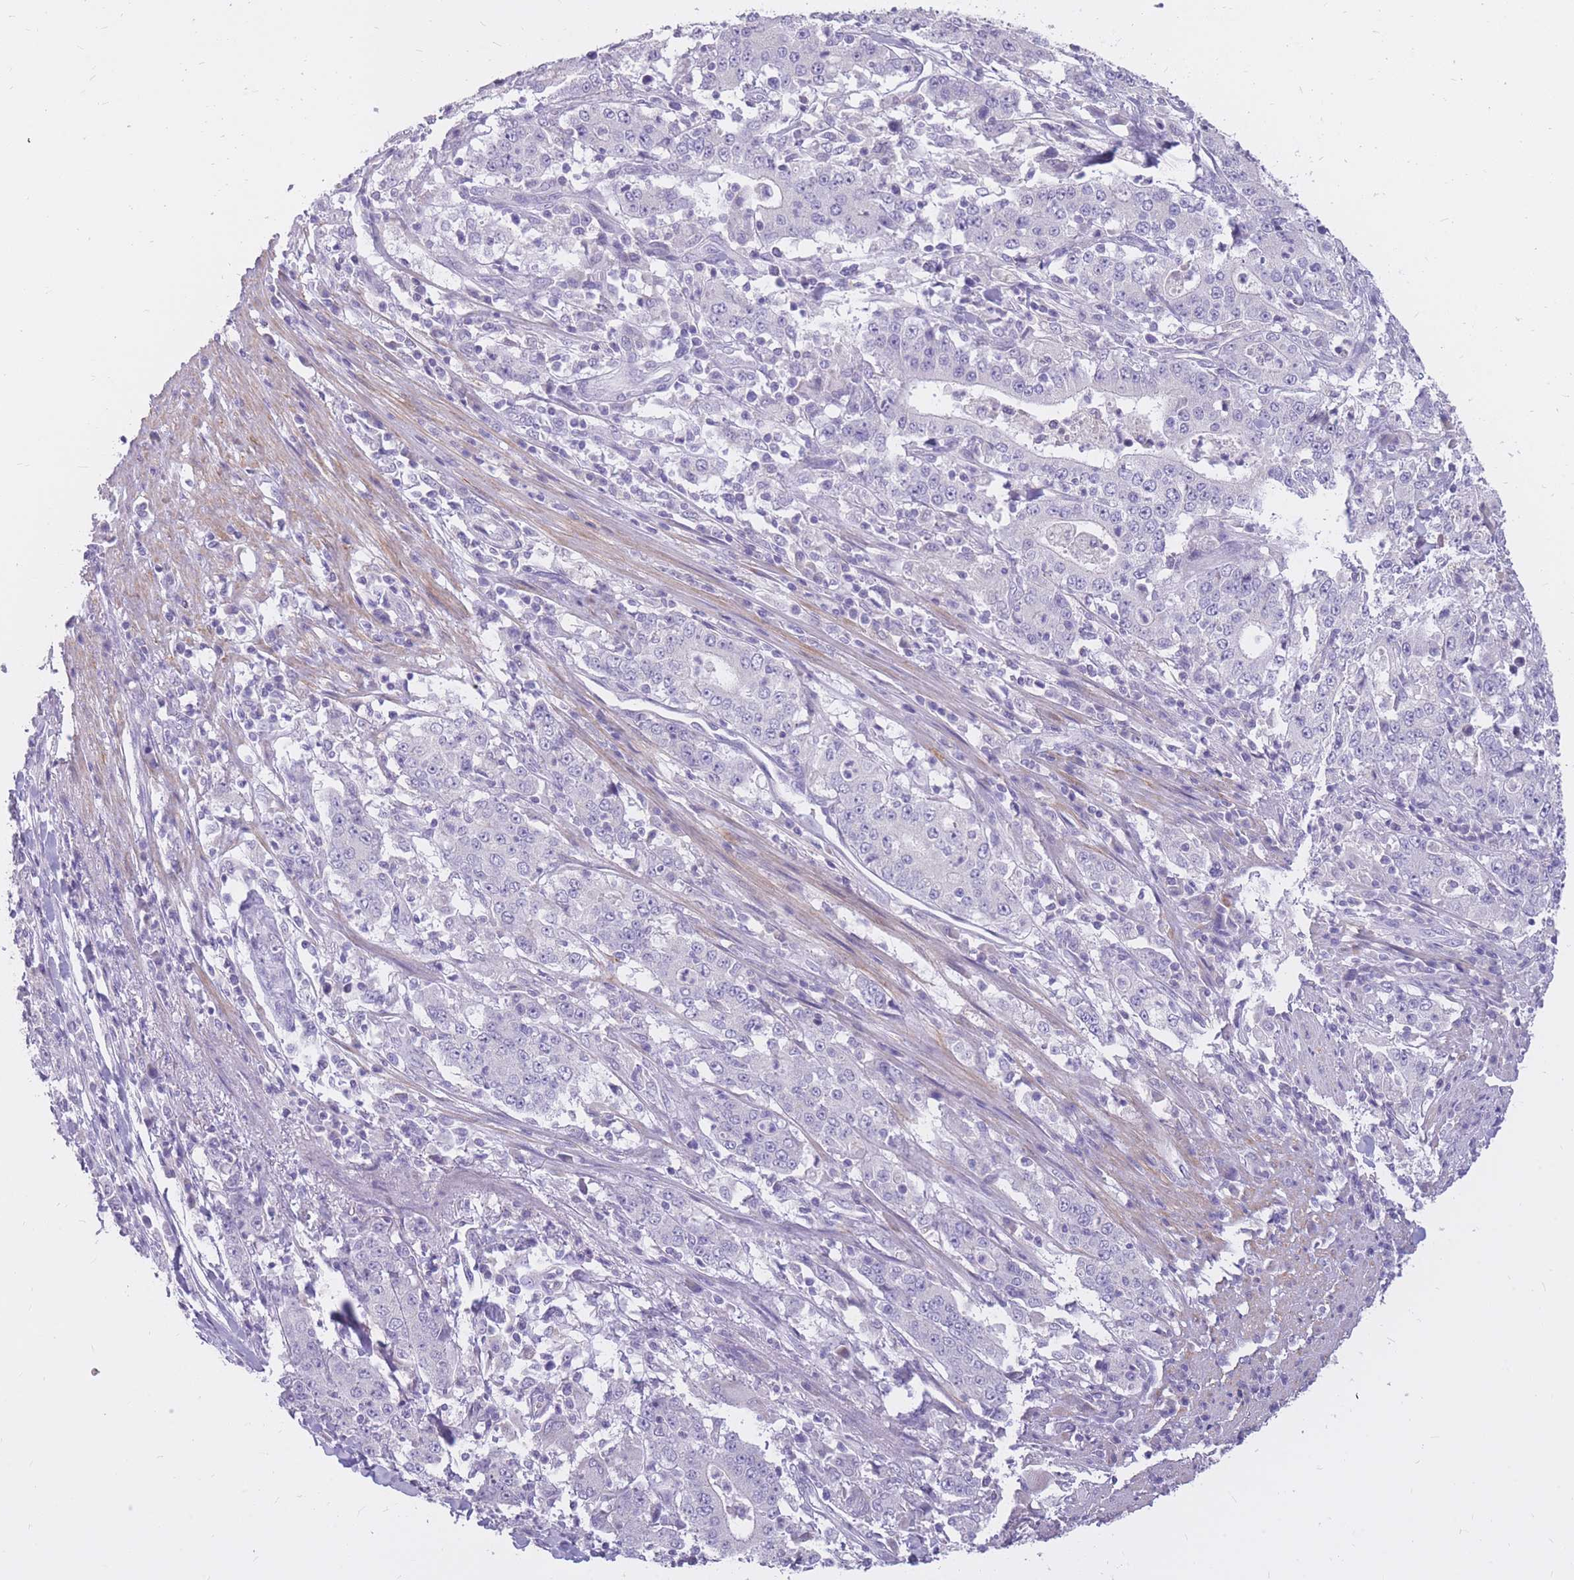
{"staining": {"intensity": "negative", "quantity": "none", "location": "none"}, "tissue": "stomach cancer", "cell_type": "Tumor cells", "image_type": "cancer", "snomed": [{"axis": "morphology", "description": "Normal tissue, NOS"}, {"axis": "morphology", "description": "Adenocarcinoma, NOS"}, {"axis": "topography", "description": "Stomach, upper"}, {"axis": "topography", "description": "Stomach"}], "caption": "Immunohistochemistry (IHC) image of stomach cancer stained for a protein (brown), which reveals no positivity in tumor cells.", "gene": "RNF170", "patient": {"sex": "male", "age": 59}}